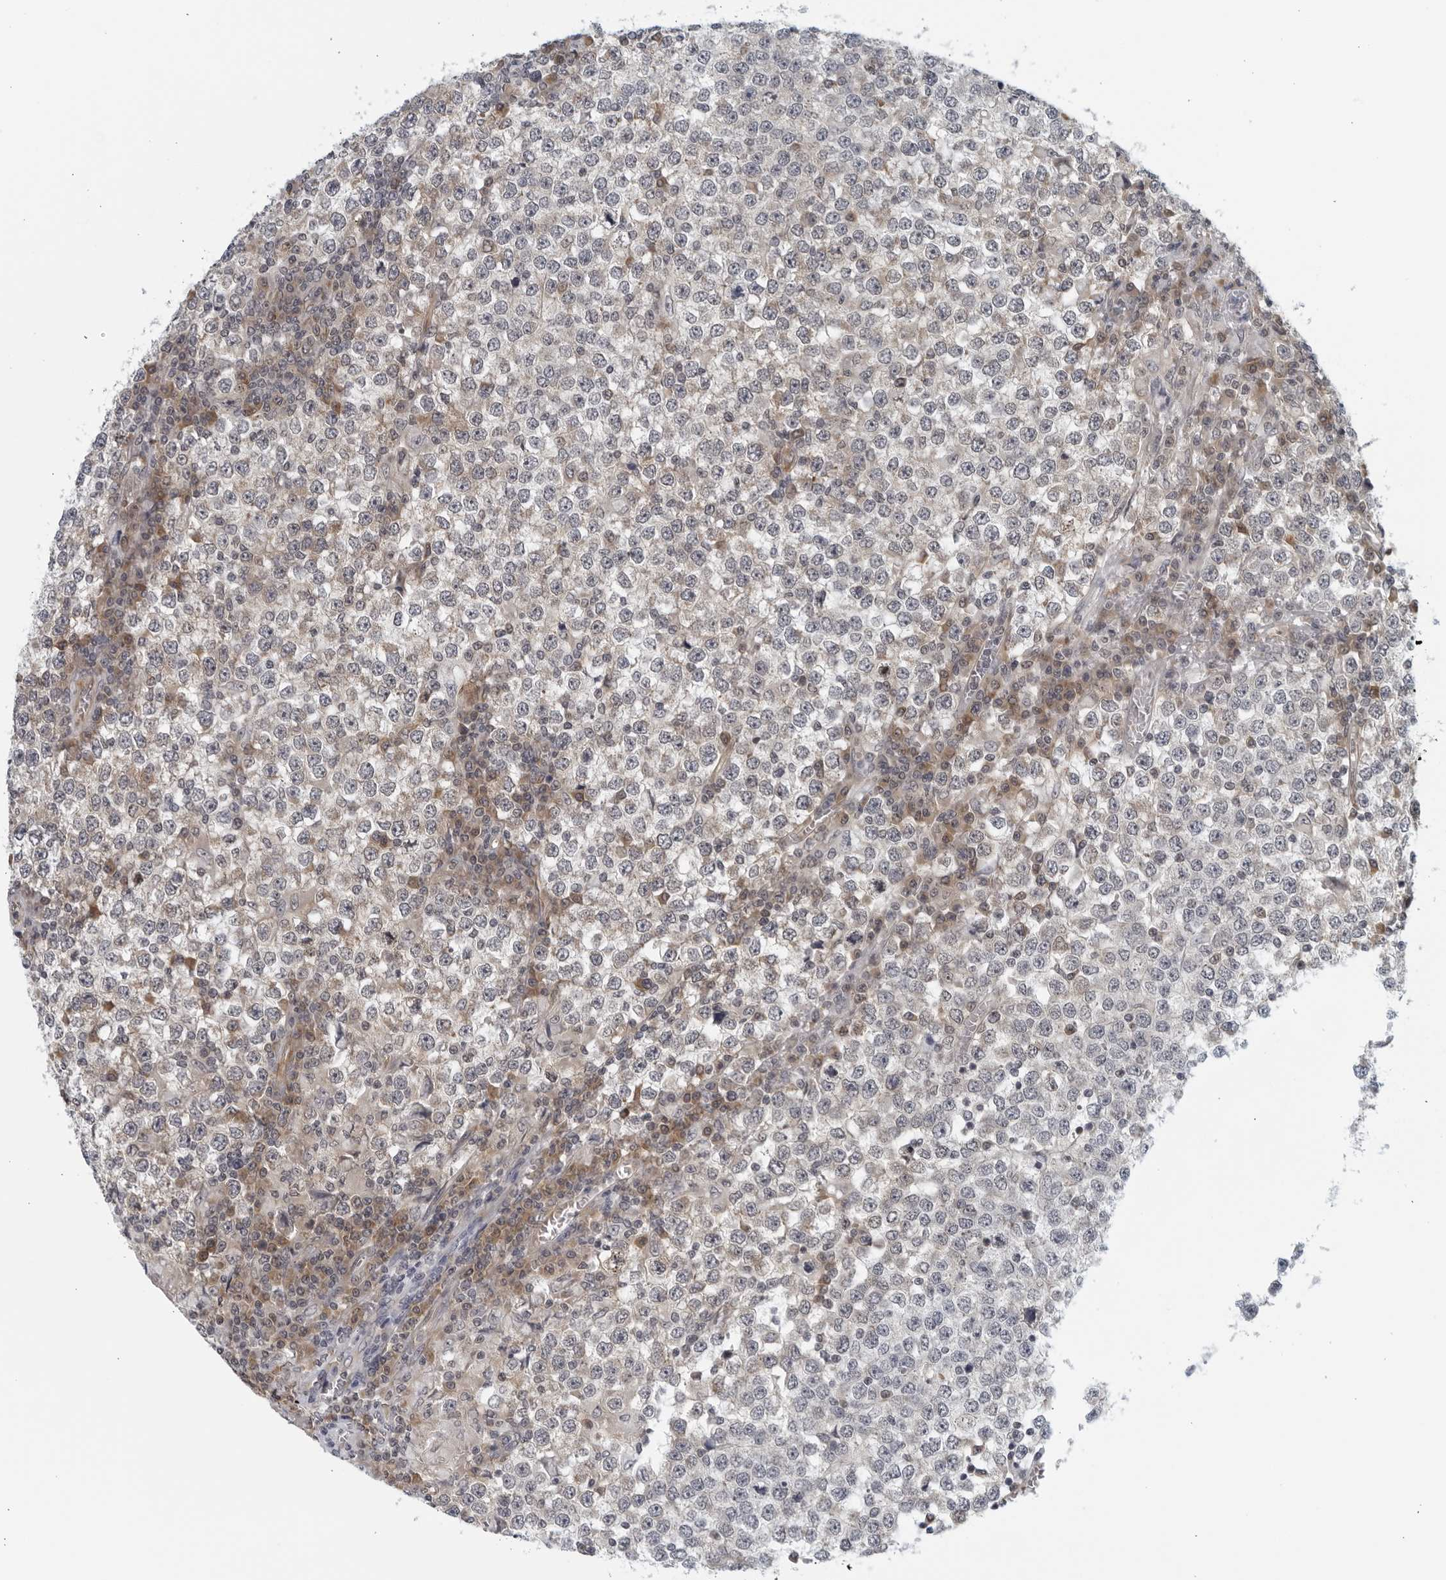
{"staining": {"intensity": "negative", "quantity": "none", "location": "none"}, "tissue": "testis cancer", "cell_type": "Tumor cells", "image_type": "cancer", "snomed": [{"axis": "morphology", "description": "Seminoma, NOS"}, {"axis": "topography", "description": "Testis"}], "caption": "Immunohistochemistry (IHC) photomicrograph of neoplastic tissue: testis cancer stained with DAB (3,3'-diaminobenzidine) demonstrates no significant protein expression in tumor cells.", "gene": "RC3H1", "patient": {"sex": "male", "age": 65}}